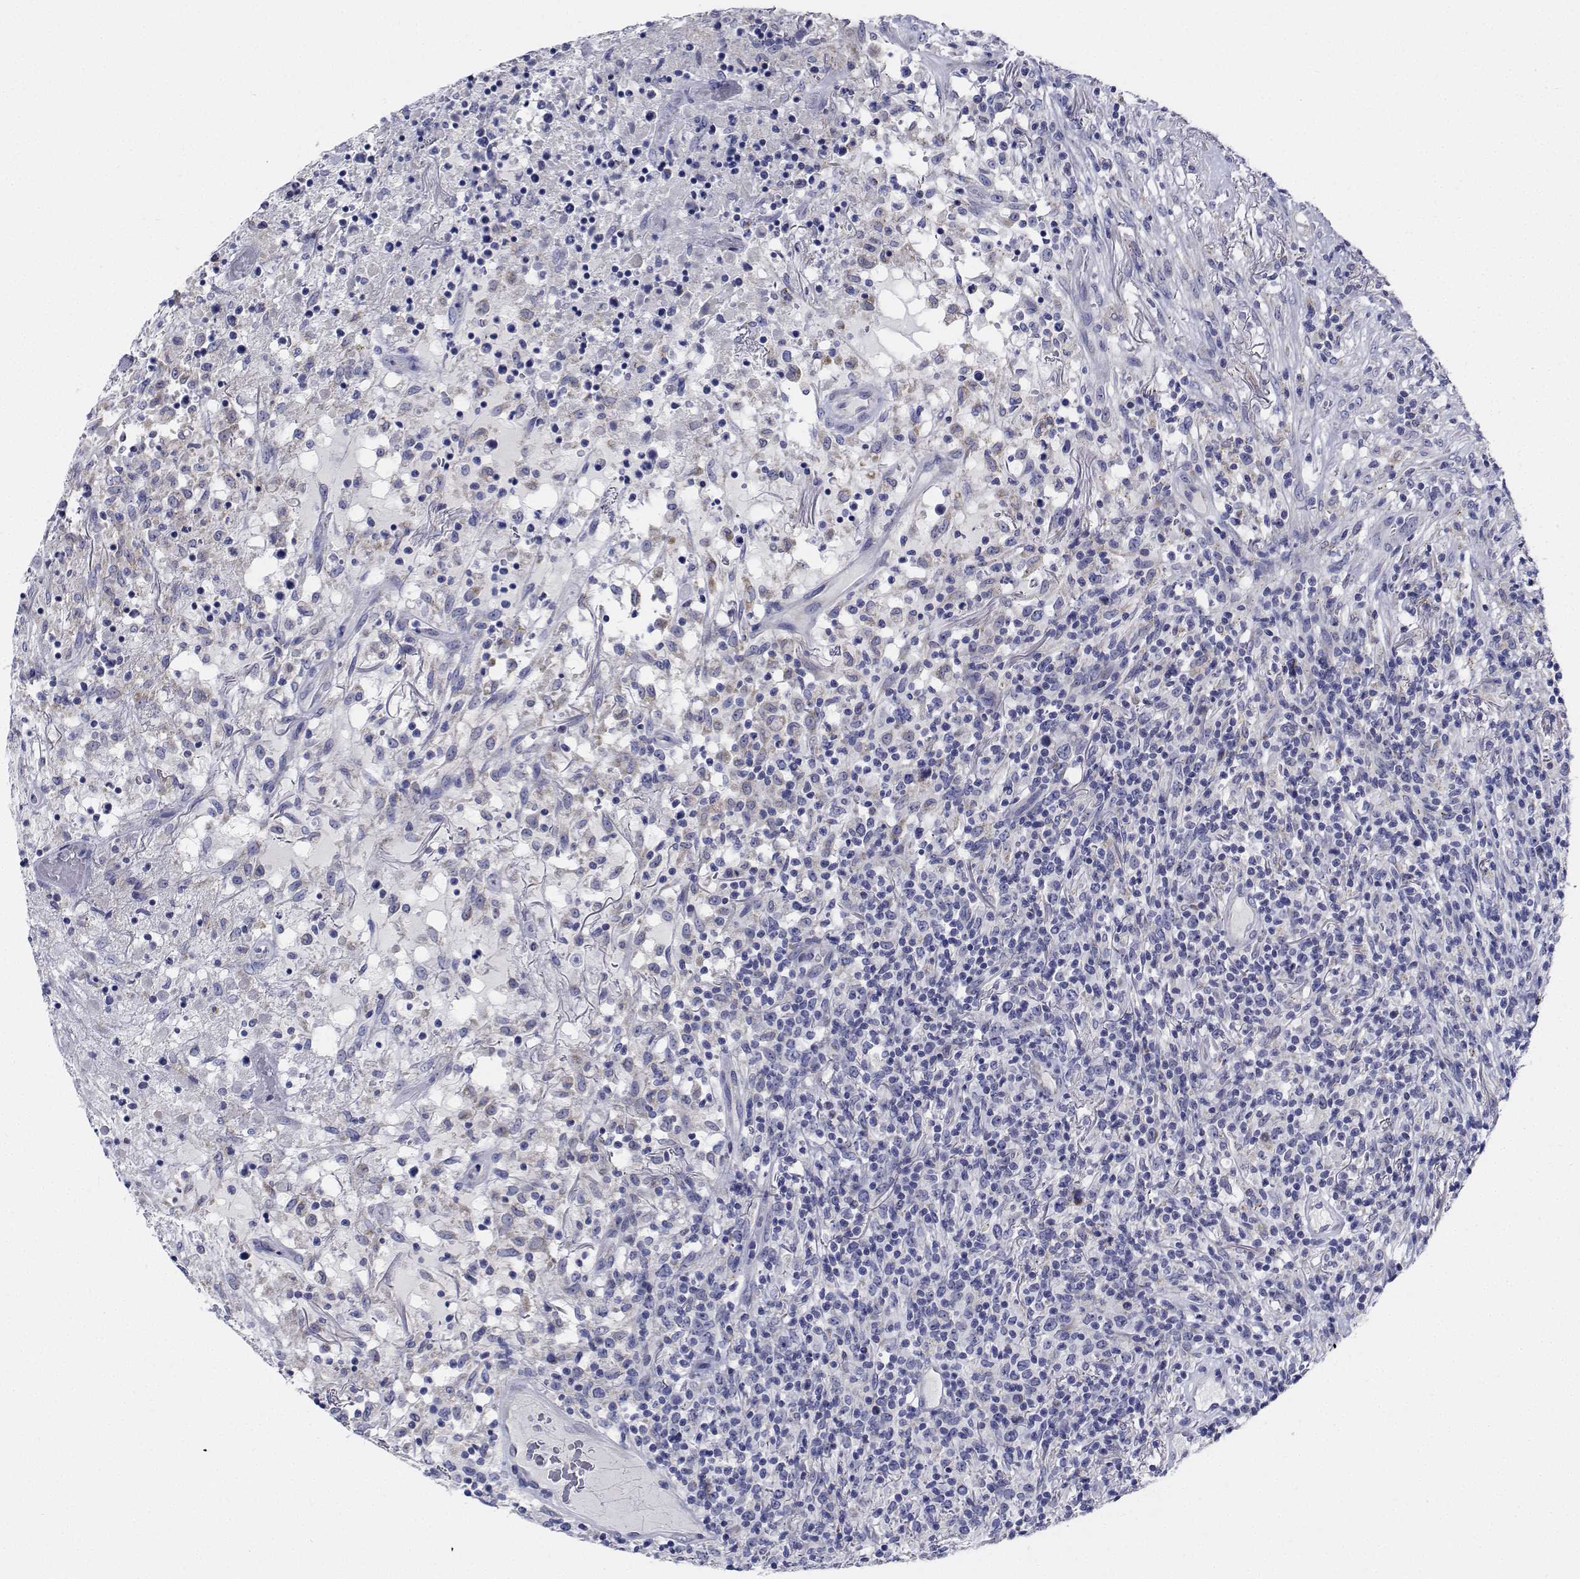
{"staining": {"intensity": "negative", "quantity": "none", "location": "none"}, "tissue": "lymphoma", "cell_type": "Tumor cells", "image_type": "cancer", "snomed": [{"axis": "morphology", "description": "Malignant lymphoma, non-Hodgkin's type, High grade"}, {"axis": "topography", "description": "Lung"}], "caption": "Lymphoma was stained to show a protein in brown. There is no significant expression in tumor cells.", "gene": "CDHR3", "patient": {"sex": "male", "age": 79}}